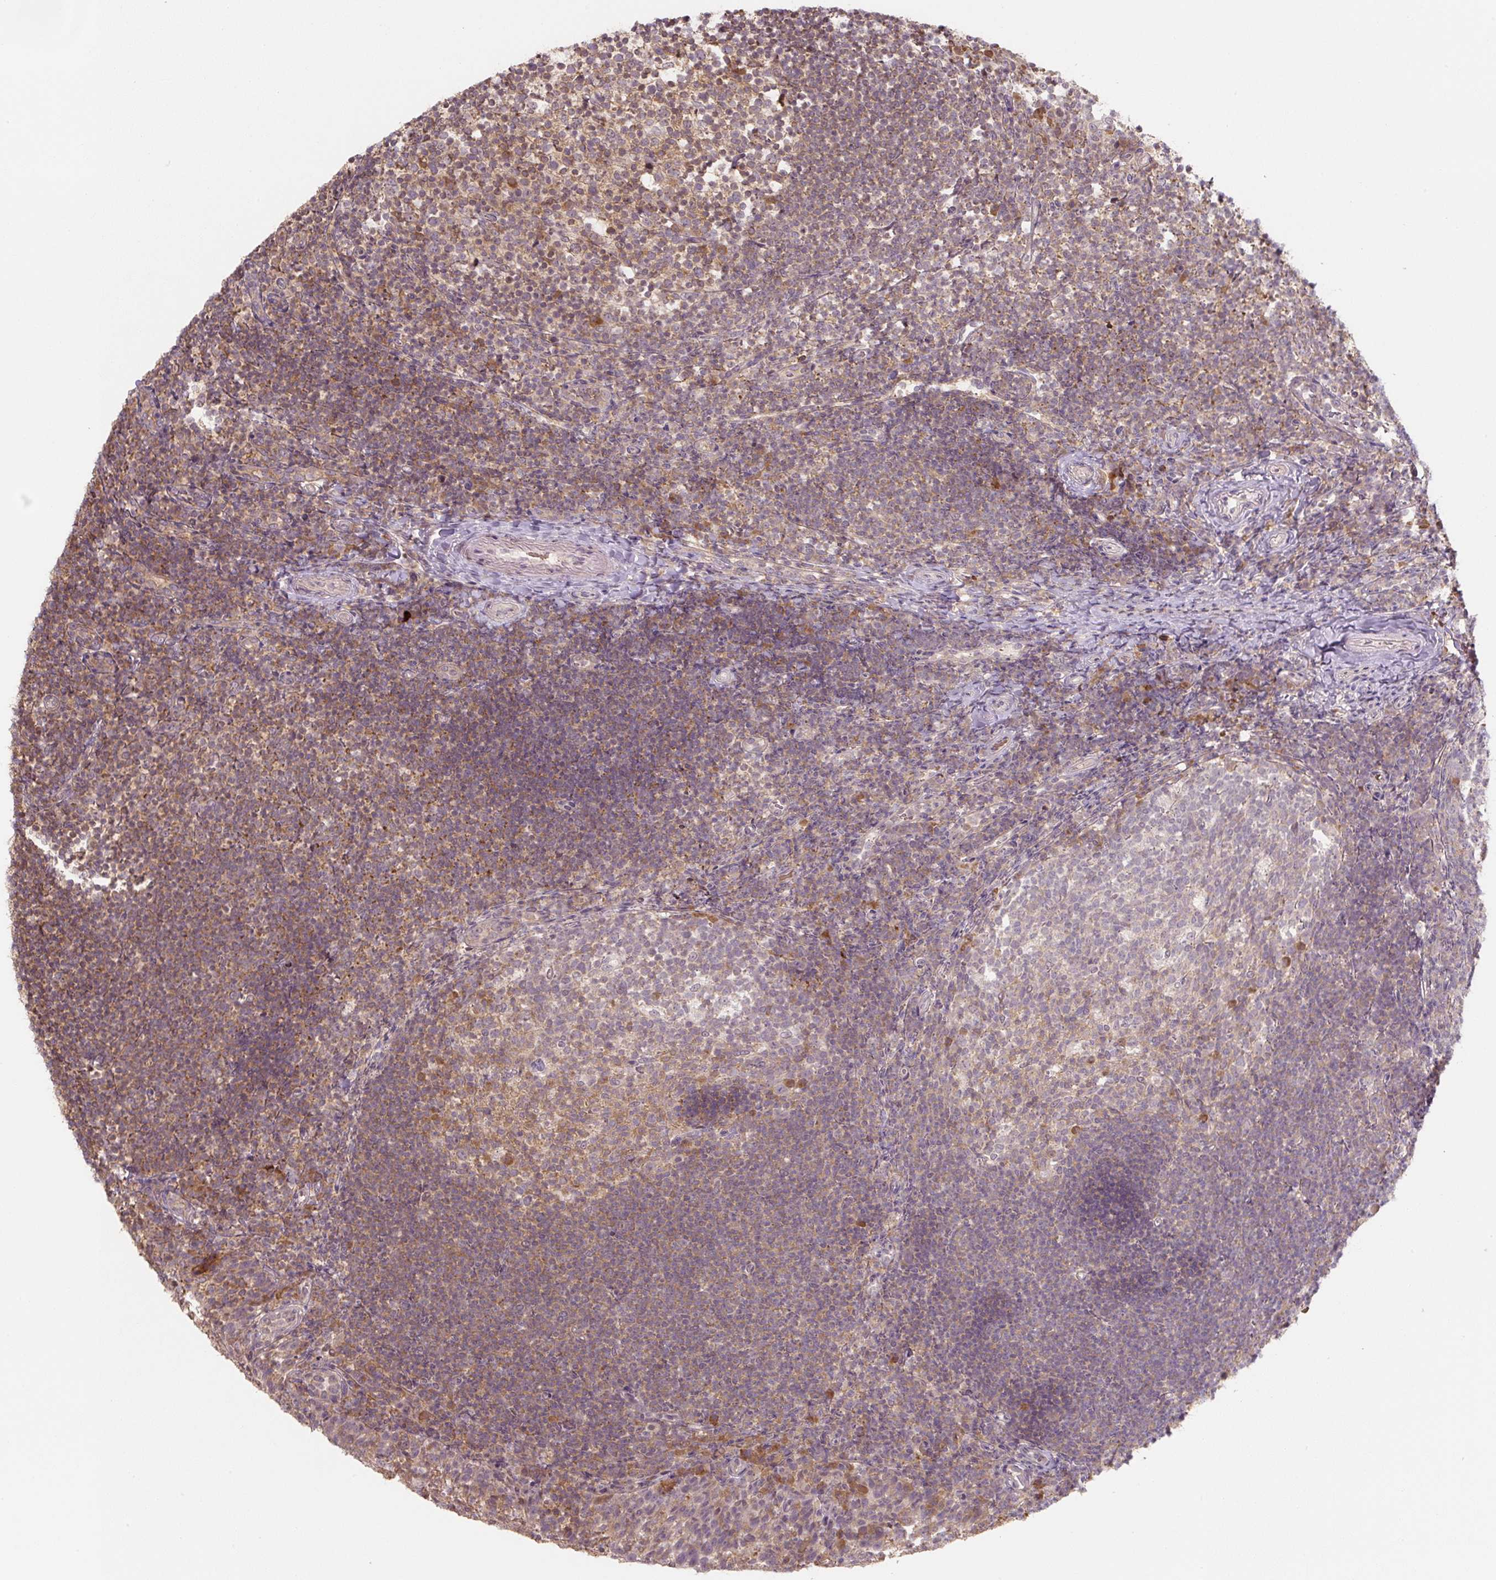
{"staining": {"intensity": "weak", "quantity": "25%-75%", "location": "cytoplasmic/membranous"}, "tissue": "tonsil", "cell_type": "Germinal center cells", "image_type": "normal", "snomed": [{"axis": "morphology", "description": "Normal tissue, NOS"}, {"axis": "topography", "description": "Tonsil"}], "caption": "Immunohistochemistry (IHC) histopathology image of benign human tonsil stained for a protein (brown), which exhibits low levels of weak cytoplasmic/membranous positivity in about 25%-75% of germinal center cells.", "gene": "C2orf73", "patient": {"sex": "female", "age": 10}}